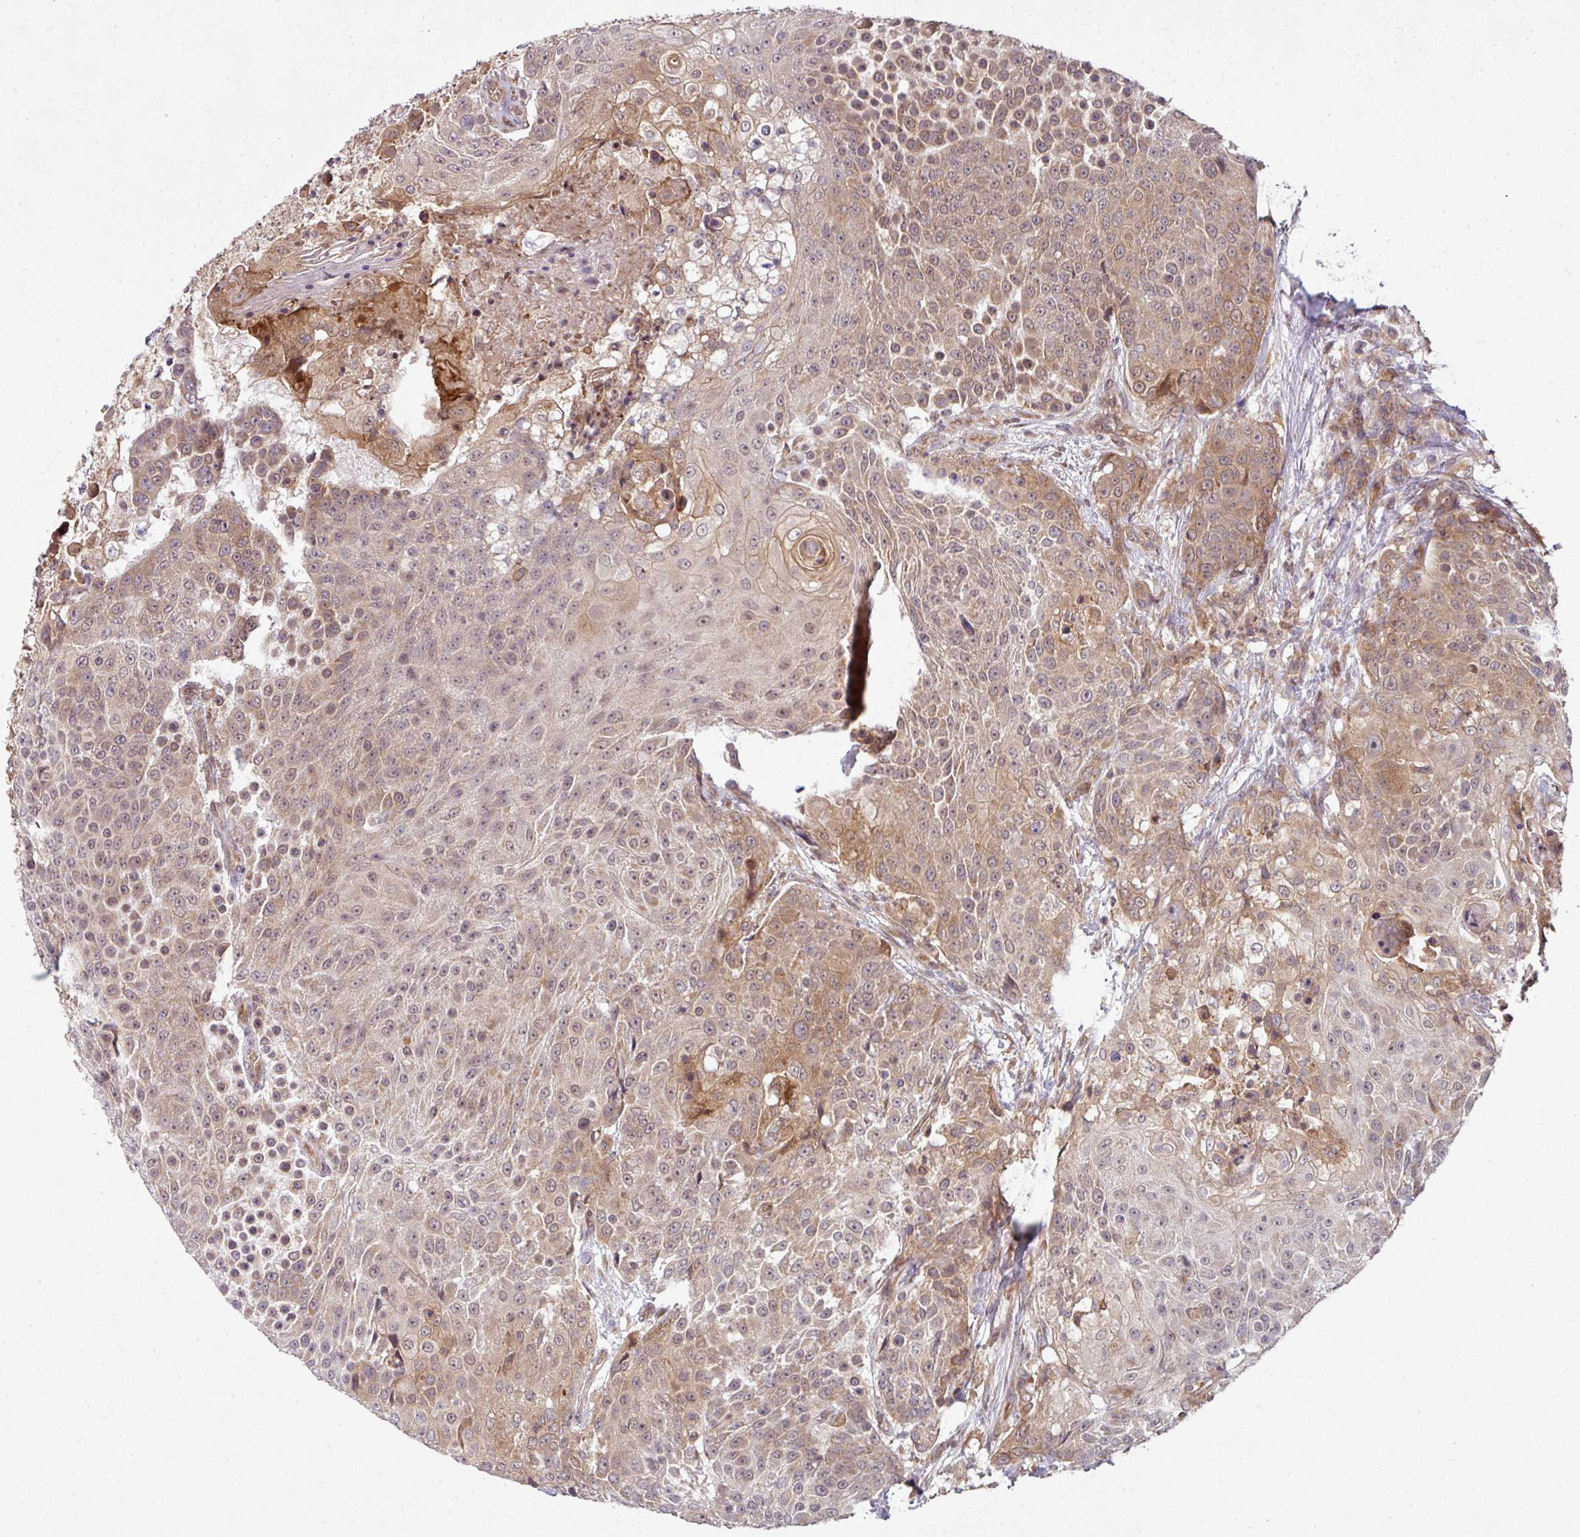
{"staining": {"intensity": "moderate", "quantity": "25%-75%", "location": "cytoplasmic/membranous,nuclear"}, "tissue": "urothelial cancer", "cell_type": "Tumor cells", "image_type": "cancer", "snomed": [{"axis": "morphology", "description": "Urothelial carcinoma, High grade"}, {"axis": "topography", "description": "Urinary bladder"}], "caption": "DAB (3,3'-diaminobenzidine) immunohistochemical staining of human urothelial cancer demonstrates moderate cytoplasmic/membranous and nuclear protein staining in approximately 25%-75% of tumor cells.", "gene": "CAMLG", "patient": {"sex": "female", "age": 63}}